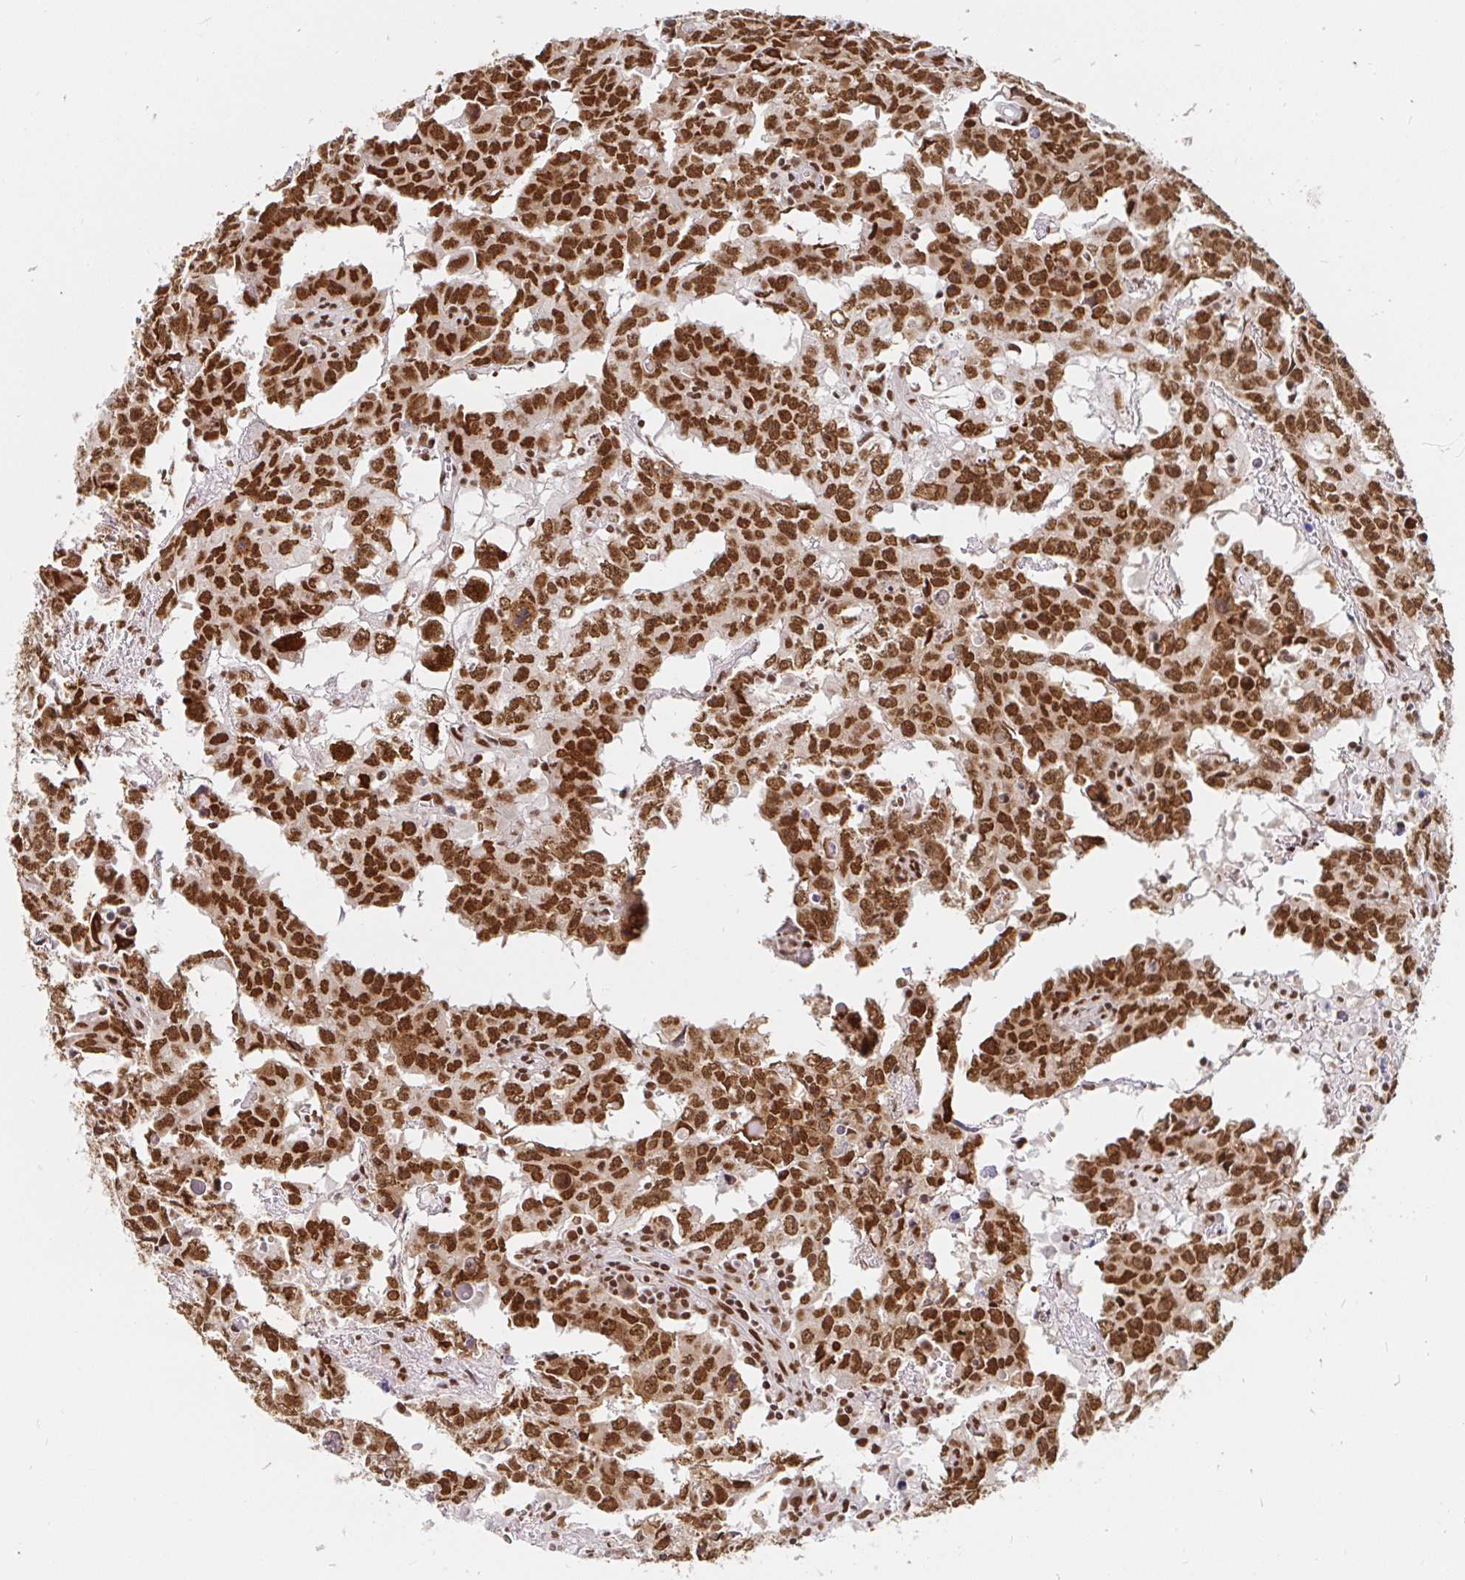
{"staining": {"intensity": "strong", "quantity": ">75%", "location": "nuclear"}, "tissue": "testis cancer", "cell_type": "Tumor cells", "image_type": "cancer", "snomed": [{"axis": "morphology", "description": "Carcinoma, Embryonal, NOS"}, {"axis": "topography", "description": "Testis"}], "caption": "Protein expression analysis of human testis cancer reveals strong nuclear staining in approximately >75% of tumor cells. The protein is stained brown, and the nuclei are stained in blue (DAB (3,3'-diaminobenzidine) IHC with brightfield microscopy, high magnification).", "gene": "RBMX", "patient": {"sex": "male", "age": 22}}